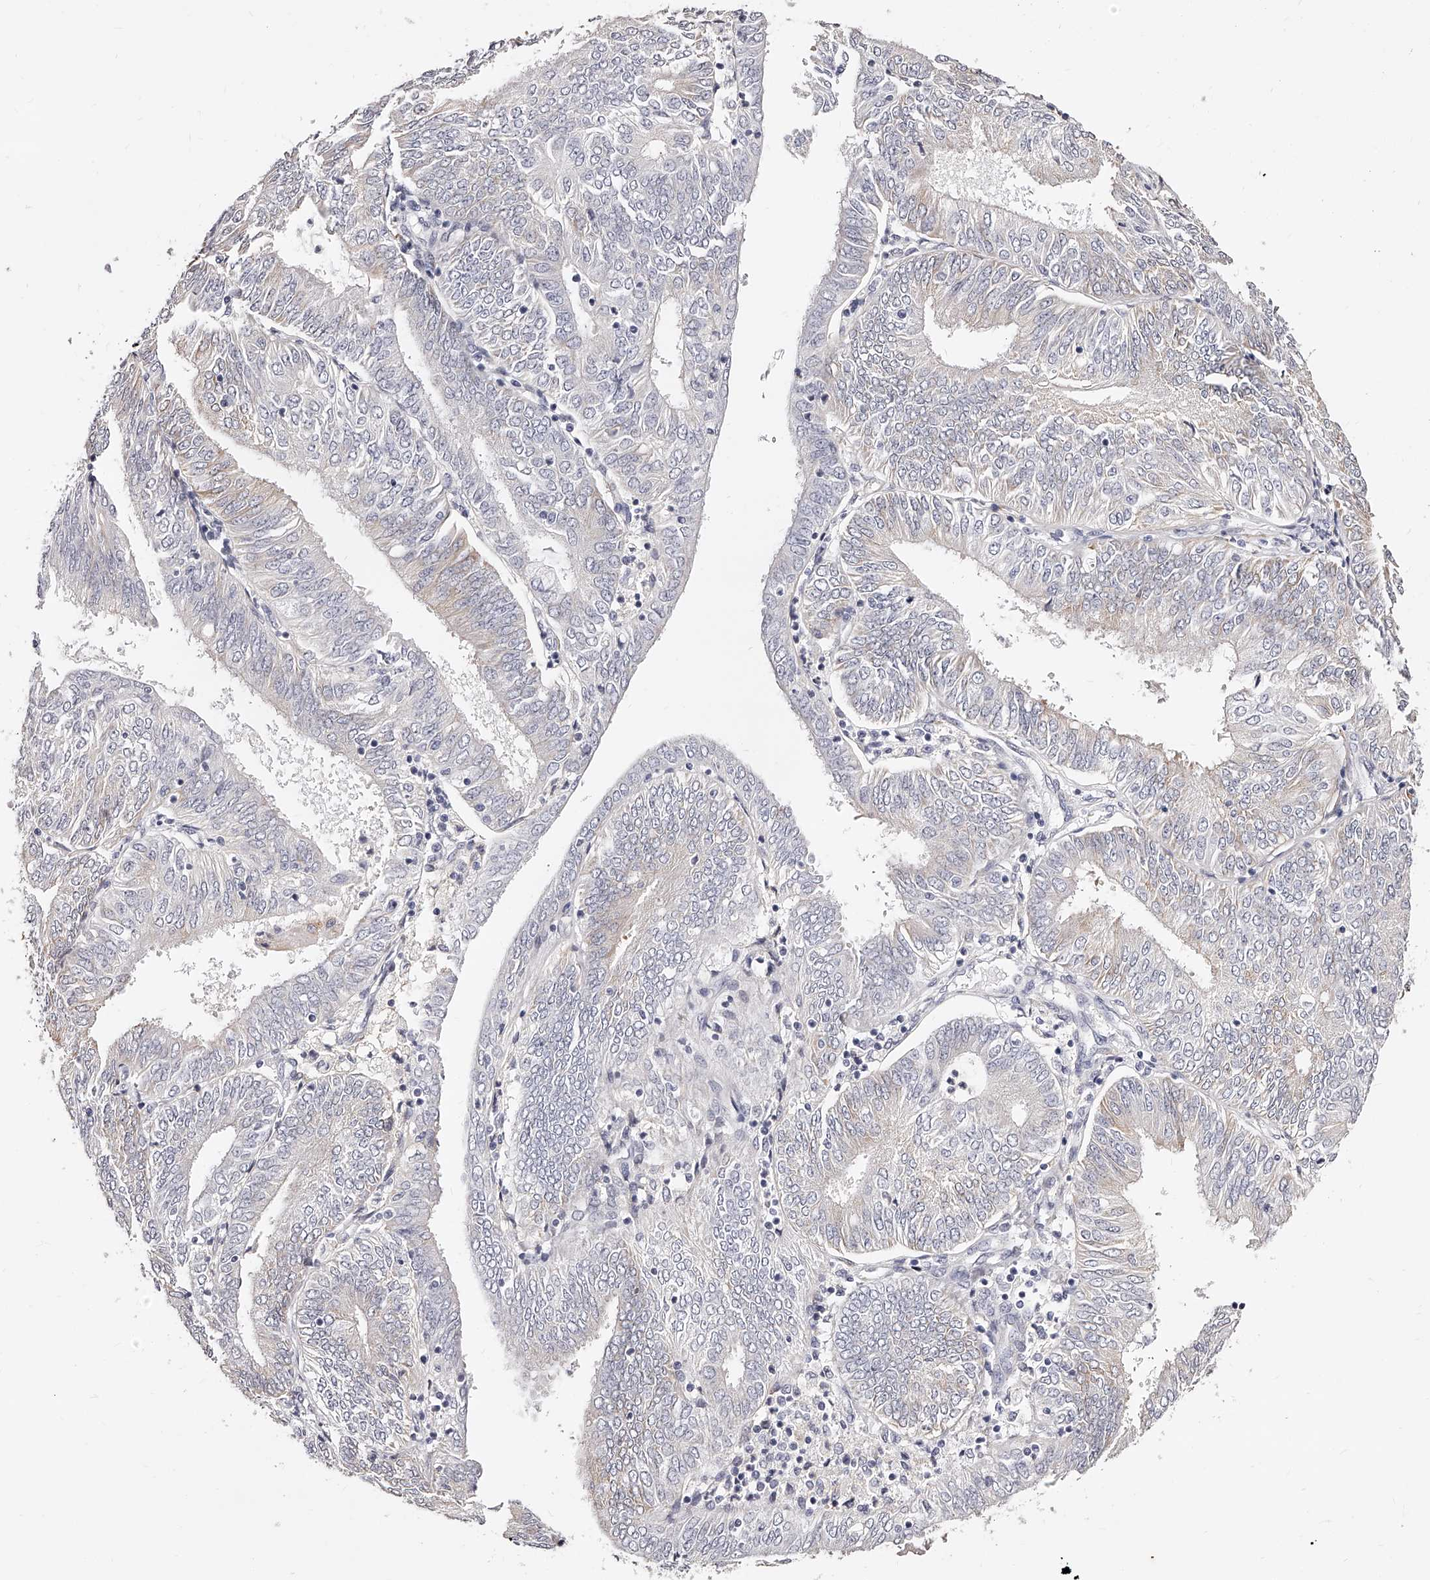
{"staining": {"intensity": "negative", "quantity": "none", "location": "none"}, "tissue": "endometrial cancer", "cell_type": "Tumor cells", "image_type": "cancer", "snomed": [{"axis": "morphology", "description": "Adenocarcinoma, NOS"}, {"axis": "topography", "description": "Endometrium"}], "caption": "Endometrial adenocarcinoma was stained to show a protein in brown. There is no significant expression in tumor cells. The staining was performed using DAB (3,3'-diaminobenzidine) to visualize the protein expression in brown, while the nuclei were stained in blue with hematoxylin (Magnification: 20x).", "gene": "CD82", "patient": {"sex": "female", "age": 58}}